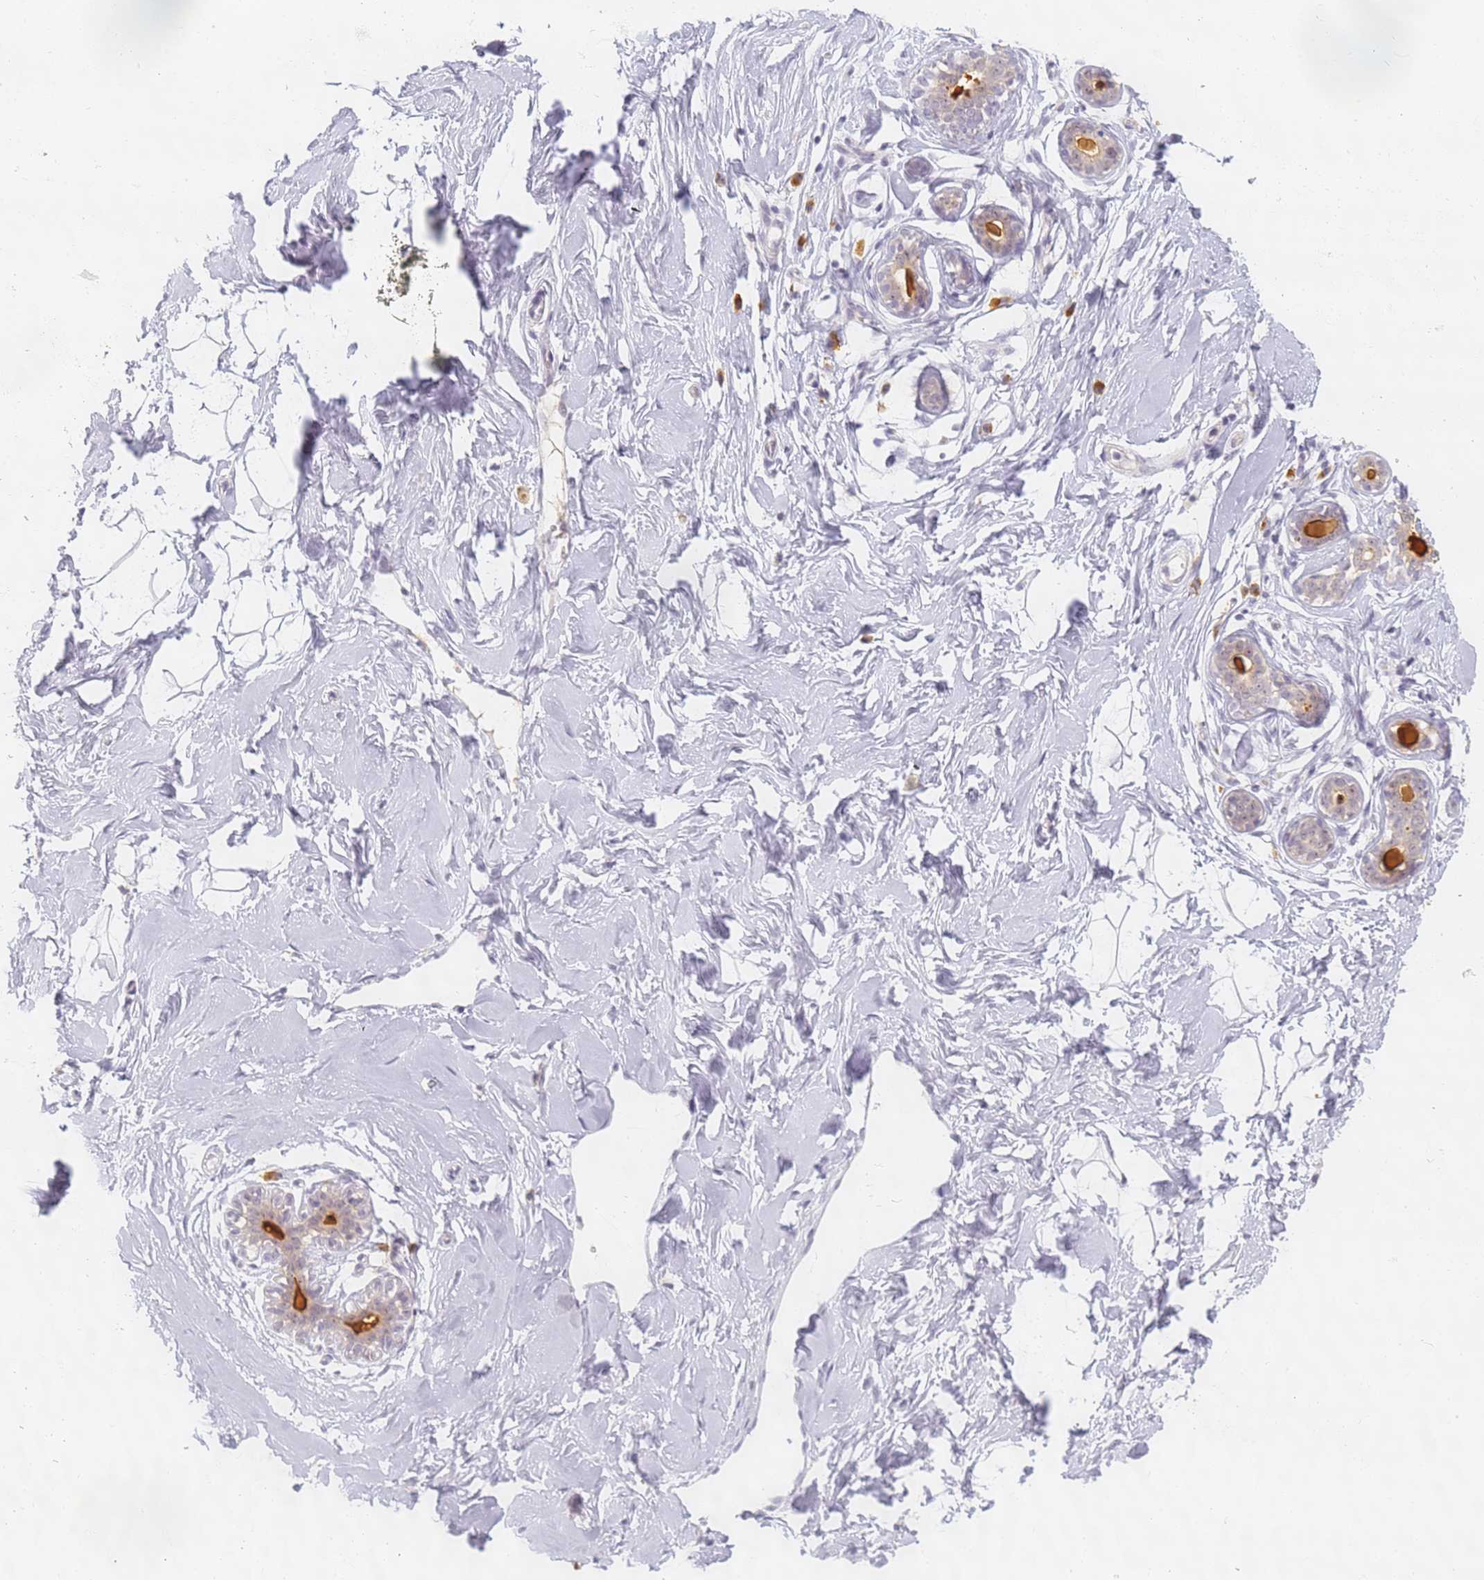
{"staining": {"intensity": "negative", "quantity": "none", "location": "none"}, "tissue": "breast", "cell_type": "Adipocytes", "image_type": "normal", "snomed": [{"axis": "morphology", "description": "Normal tissue, NOS"}, {"axis": "morphology", "description": "Adenoma, NOS"}, {"axis": "topography", "description": "Breast"}], "caption": "Human breast stained for a protein using immunohistochemistry (IHC) demonstrates no expression in adipocytes.", "gene": "SLC38A9", "patient": {"sex": "female", "age": 23}}